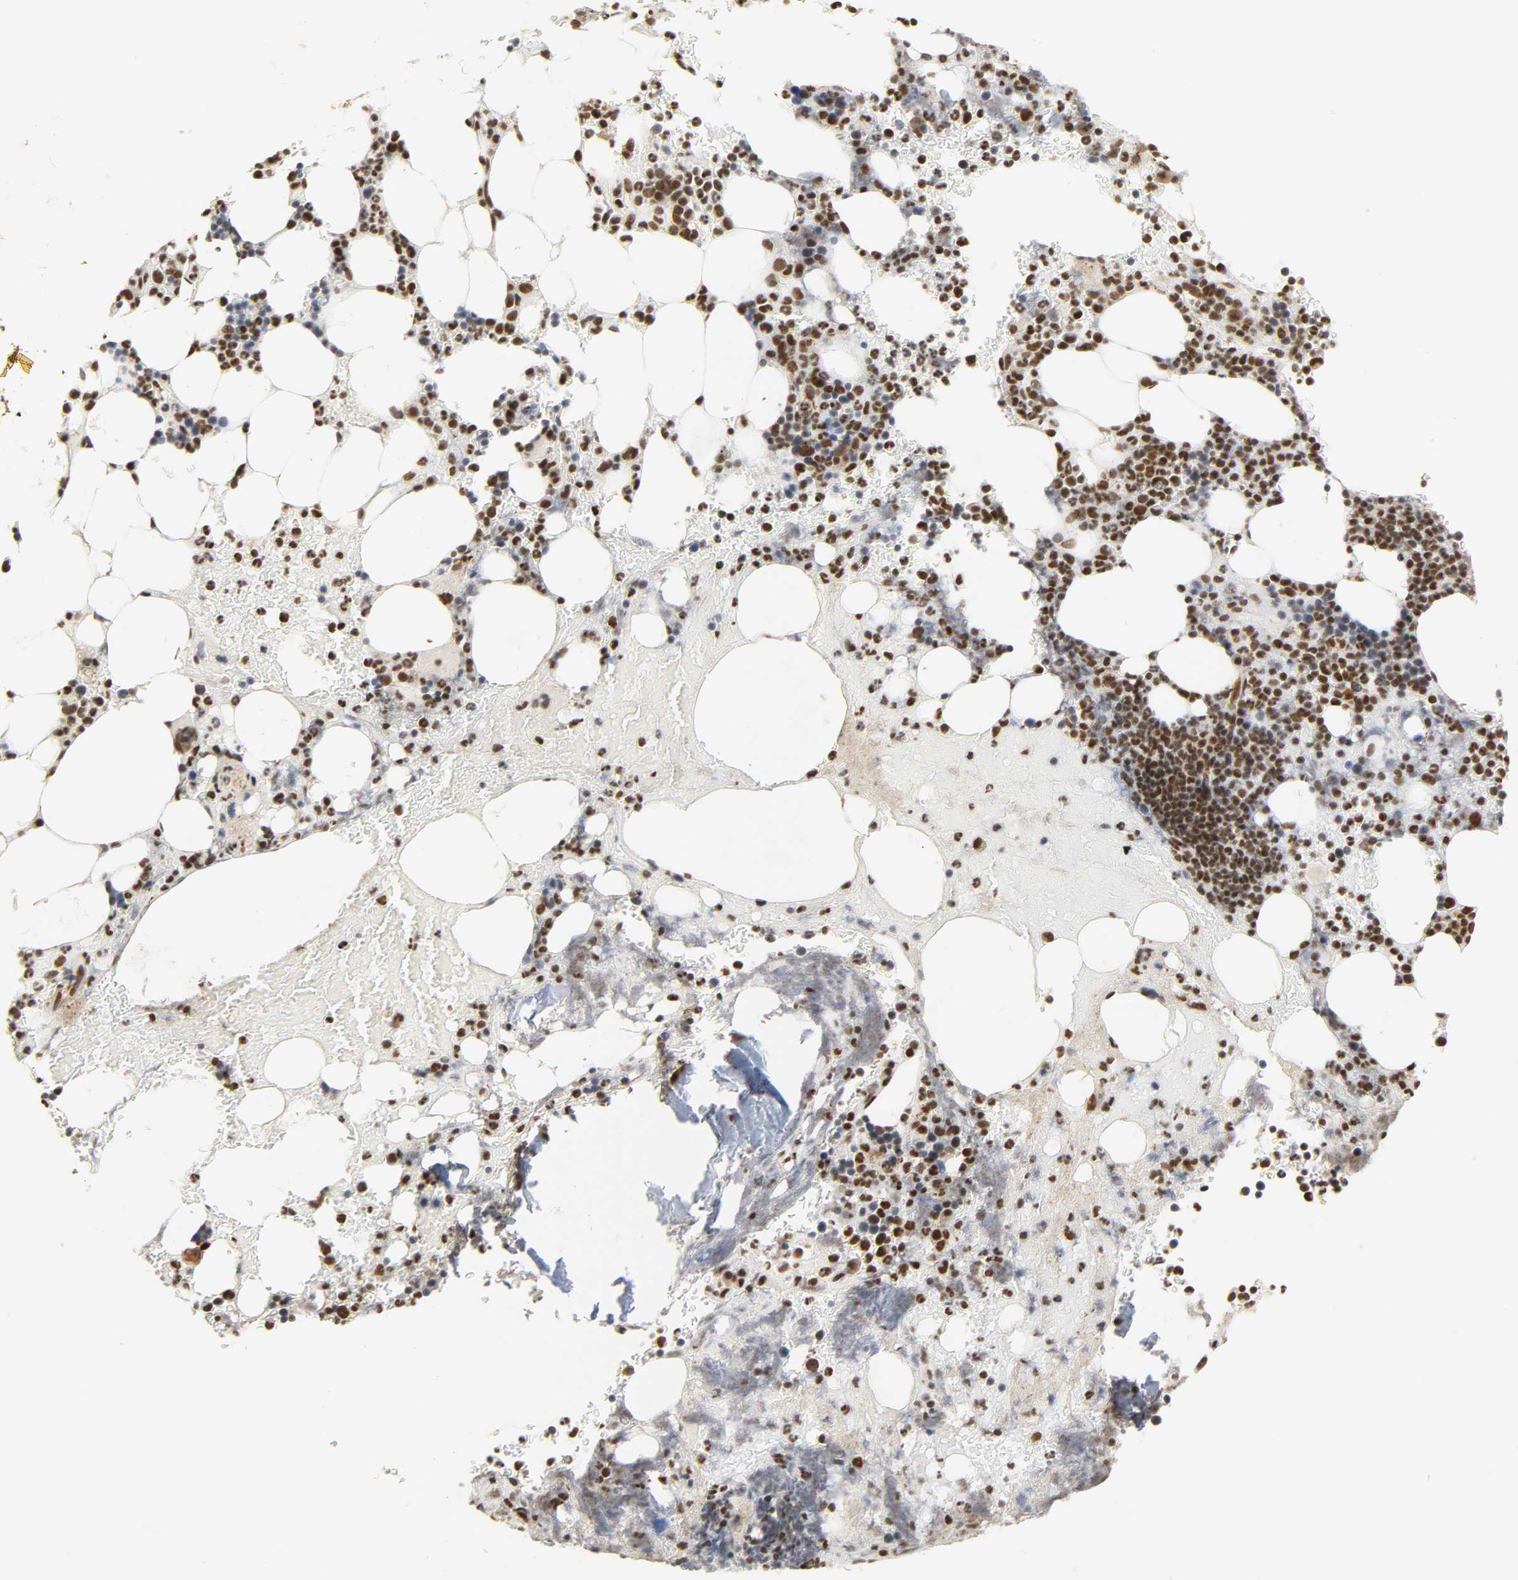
{"staining": {"intensity": "strong", "quantity": ">75%", "location": "nuclear"}, "tissue": "bone marrow", "cell_type": "Hematopoietic cells", "image_type": "normal", "snomed": [{"axis": "morphology", "description": "Normal tissue, NOS"}, {"axis": "topography", "description": "Bone marrow"}], "caption": "Protein analysis of normal bone marrow exhibits strong nuclear expression in about >75% of hematopoietic cells.", "gene": "NCOA6", "patient": {"sex": "female", "age": 73}}